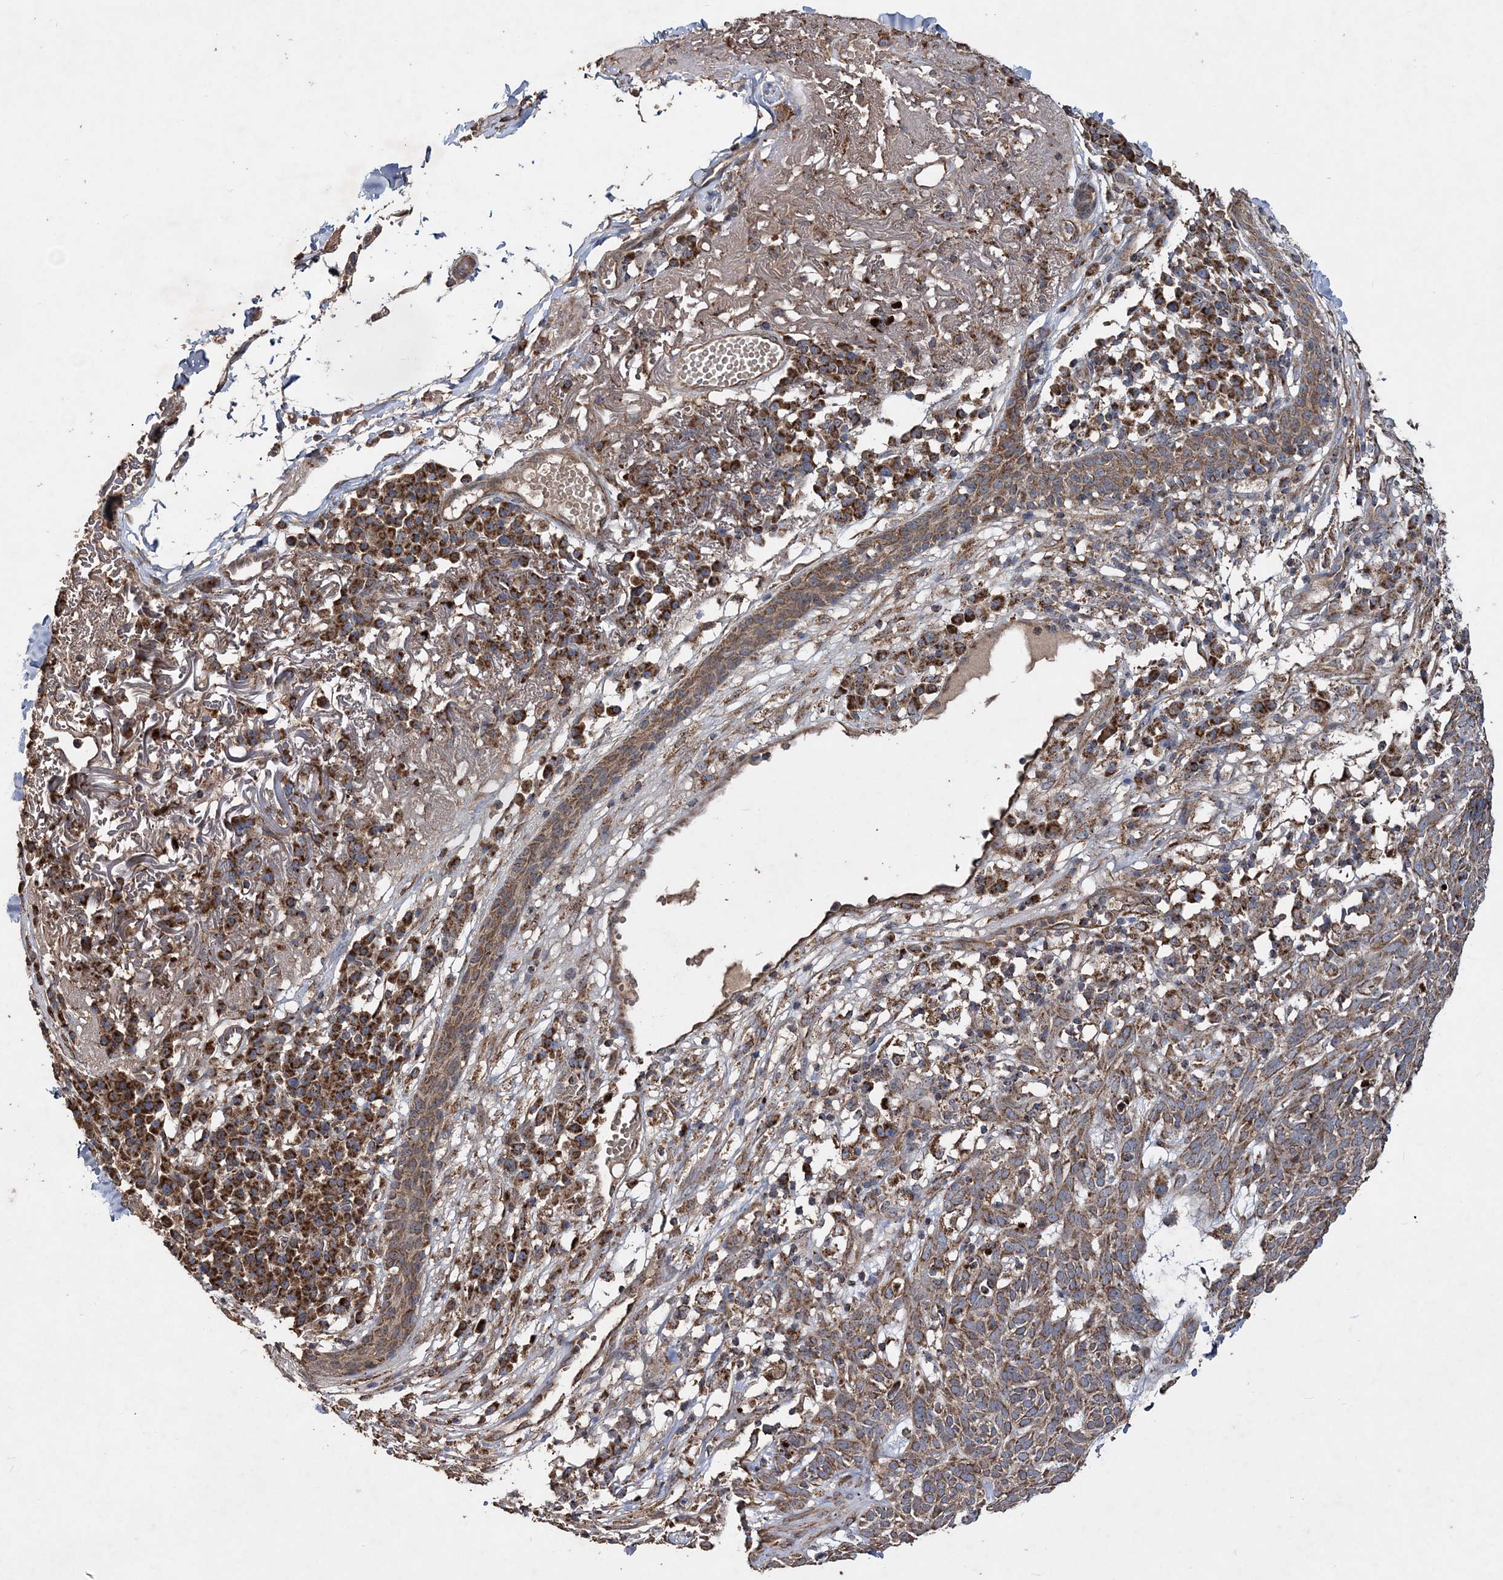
{"staining": {"intensity": "moderate", "quantity": ">75%", "location": "cytoplasmic/membranous"}, "tissue": "skin cancer", "cell_type": "Tumor cells", "image_type": "cancer", "snomed": [{"axis": "morphology", "description": "Squamous cell carcinoma, NOS"}, {"axis": "topography", "description": "Skin"}], "caption": "IHC of skin squamous cell carcinoma displays medium levels of moderate cytoplasmic/membranous expression in approximately >75% of tumor cells.", "gene": "POC5", "patient": {"sex": "female", "age": 90}}